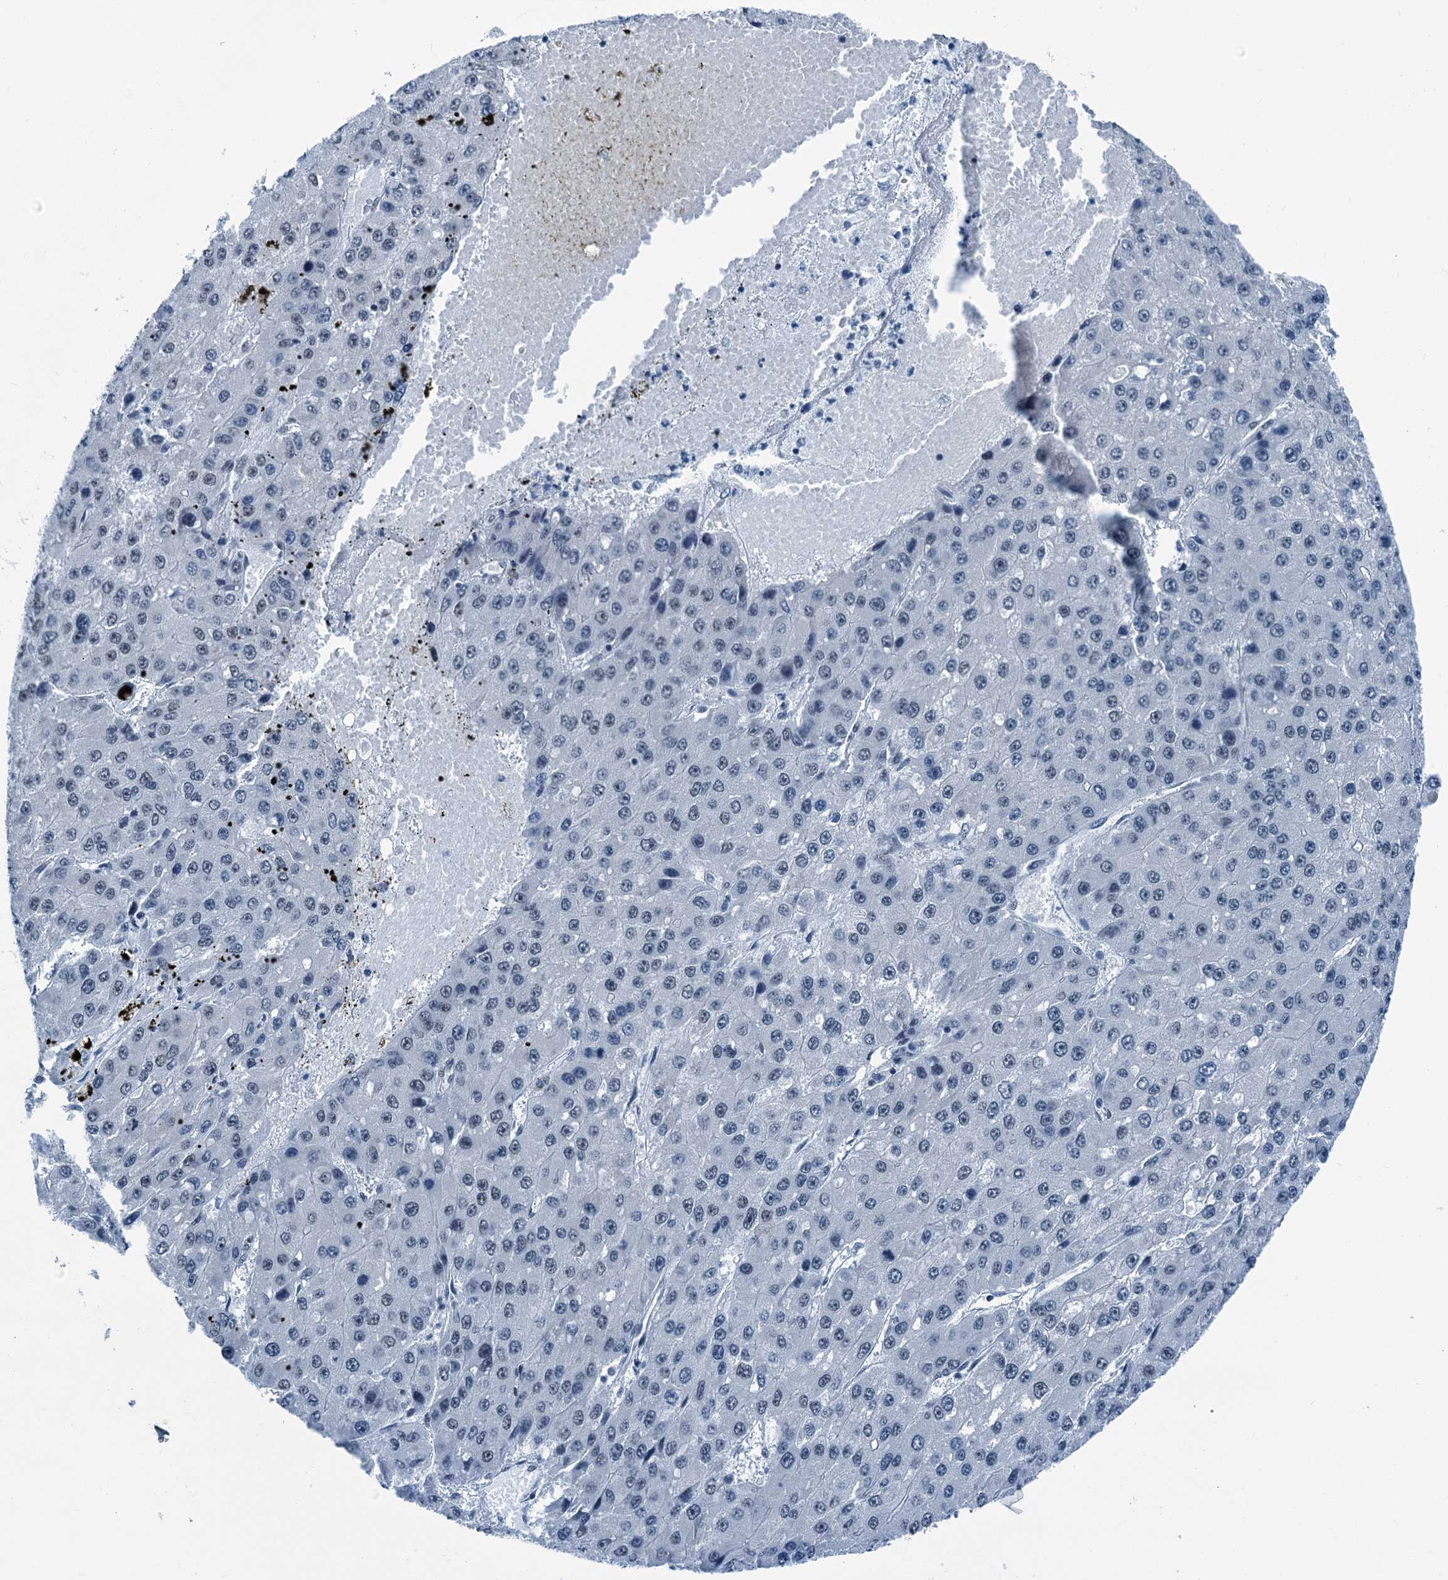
{"staining": {"intensity": "negative", "quantity": "none", "location": "none"}, "tissue": "liver cancer", "cell_type": "Tumor cells", "image_type": "cancer", "snomed": [{"axis": "morphology", "description": "Carcinoma, Hepatocellular, NOS"}, {"axis": "topography", "description": "Liver"}], "caption": "Immunohistochemistry of human liver hepatocellular carcinoma shows no staining in tumor cells.", "gene": "TRPT1", "patient": {"sex": "female", "age": 73}}